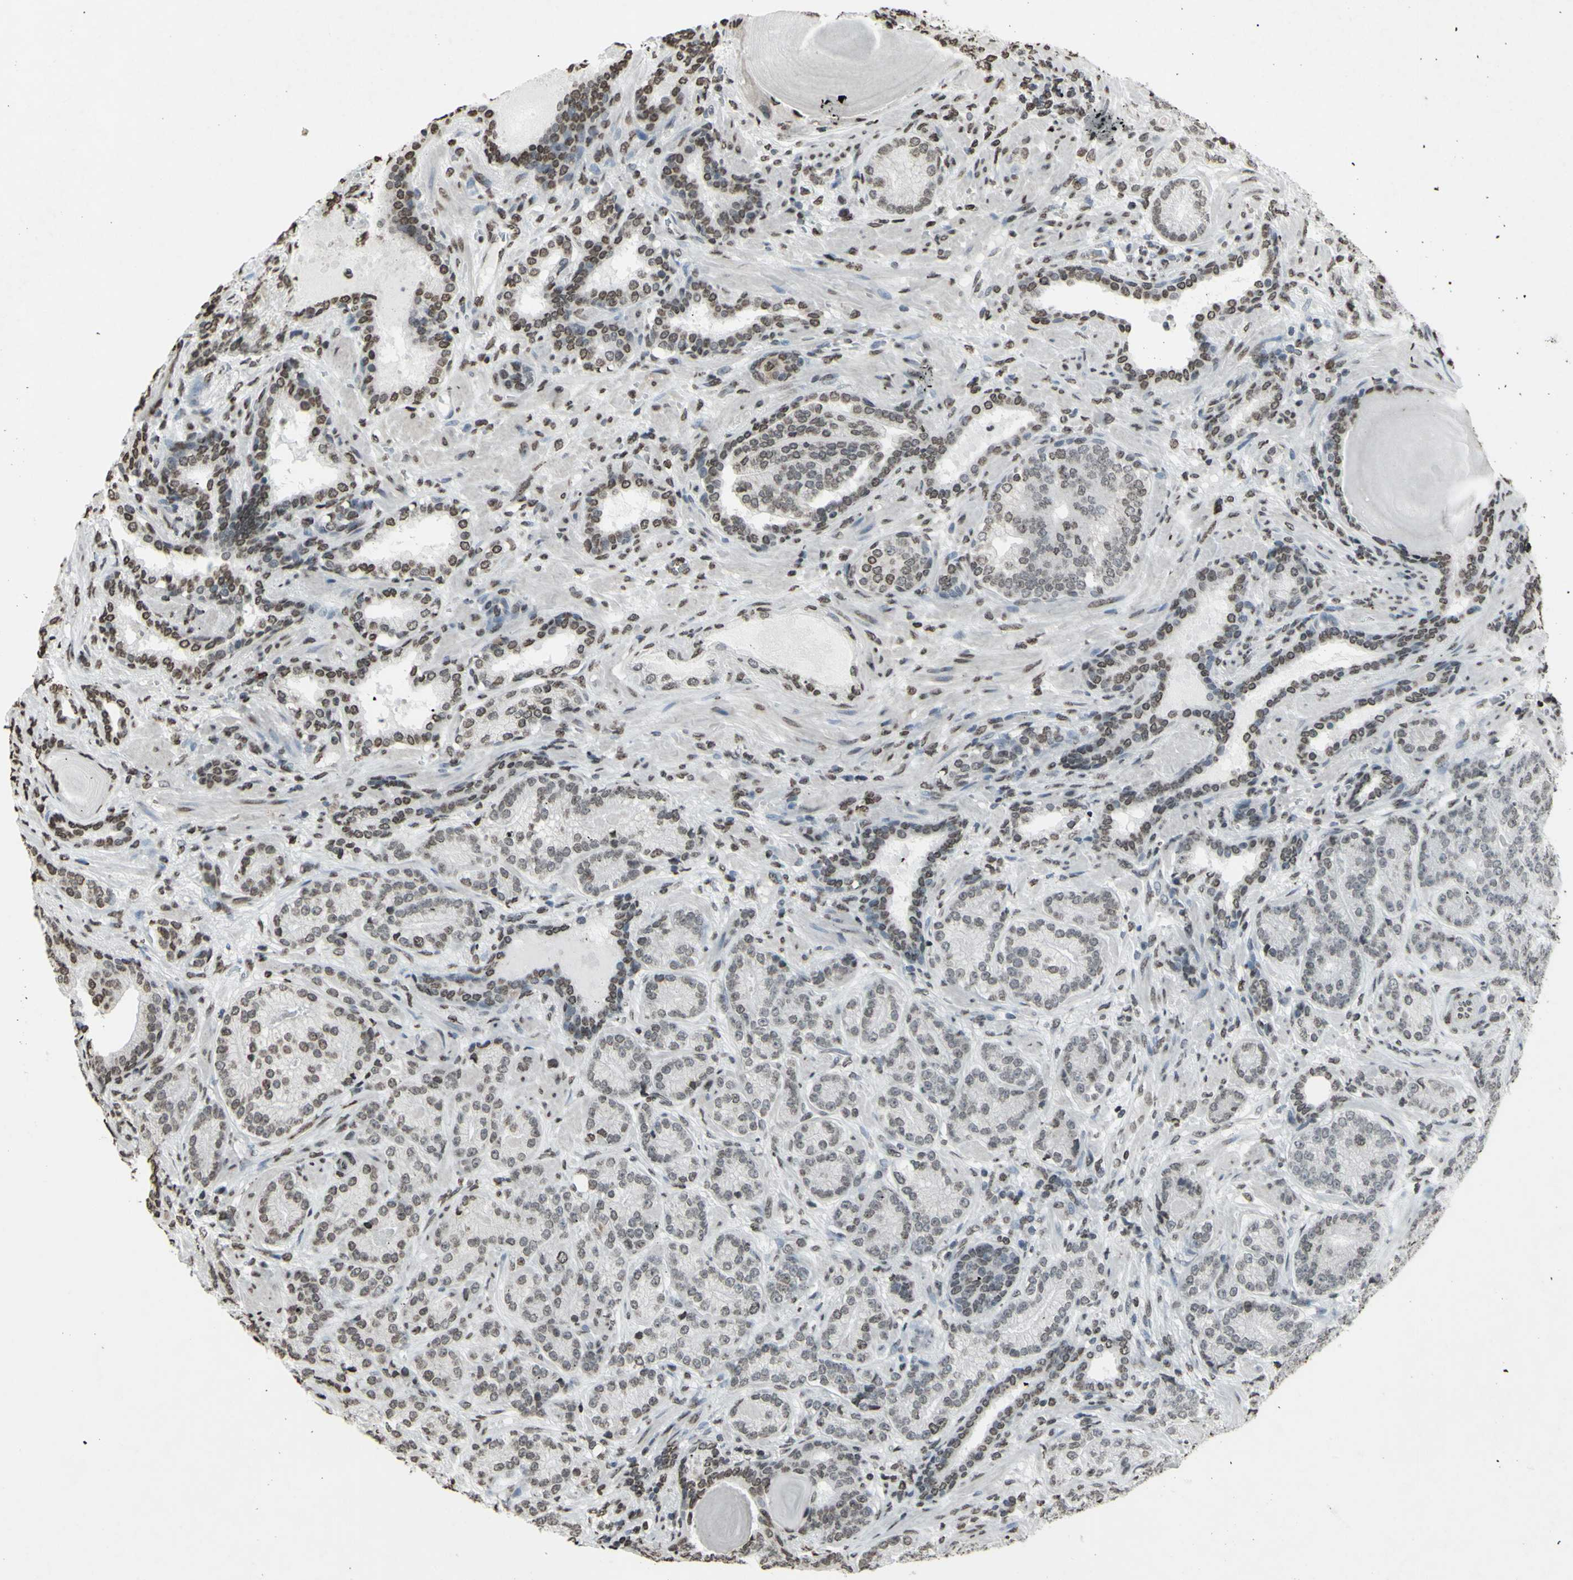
{"staining": {"intensity": "weak", "quantity": "25%-75%", "location": "nuclear"}, "tissue": "prostate cancer", "cell_type": "Tumor cells", "image_type": "cancer", "snomed": [{"axis": "morphology", "description": "Adenocarcinoma, High grade"}, {"axis": "topography", "description": "Prostate"}], "caption": "Prostate adenocarcinoma (high-grade) was stained to show a protein in brown. There is low levels of weak nuclear positivity in approximately 25%-75% of tumor cells.", "gene": "CD79B", "patient": {"sex": "male", "age": 61}}